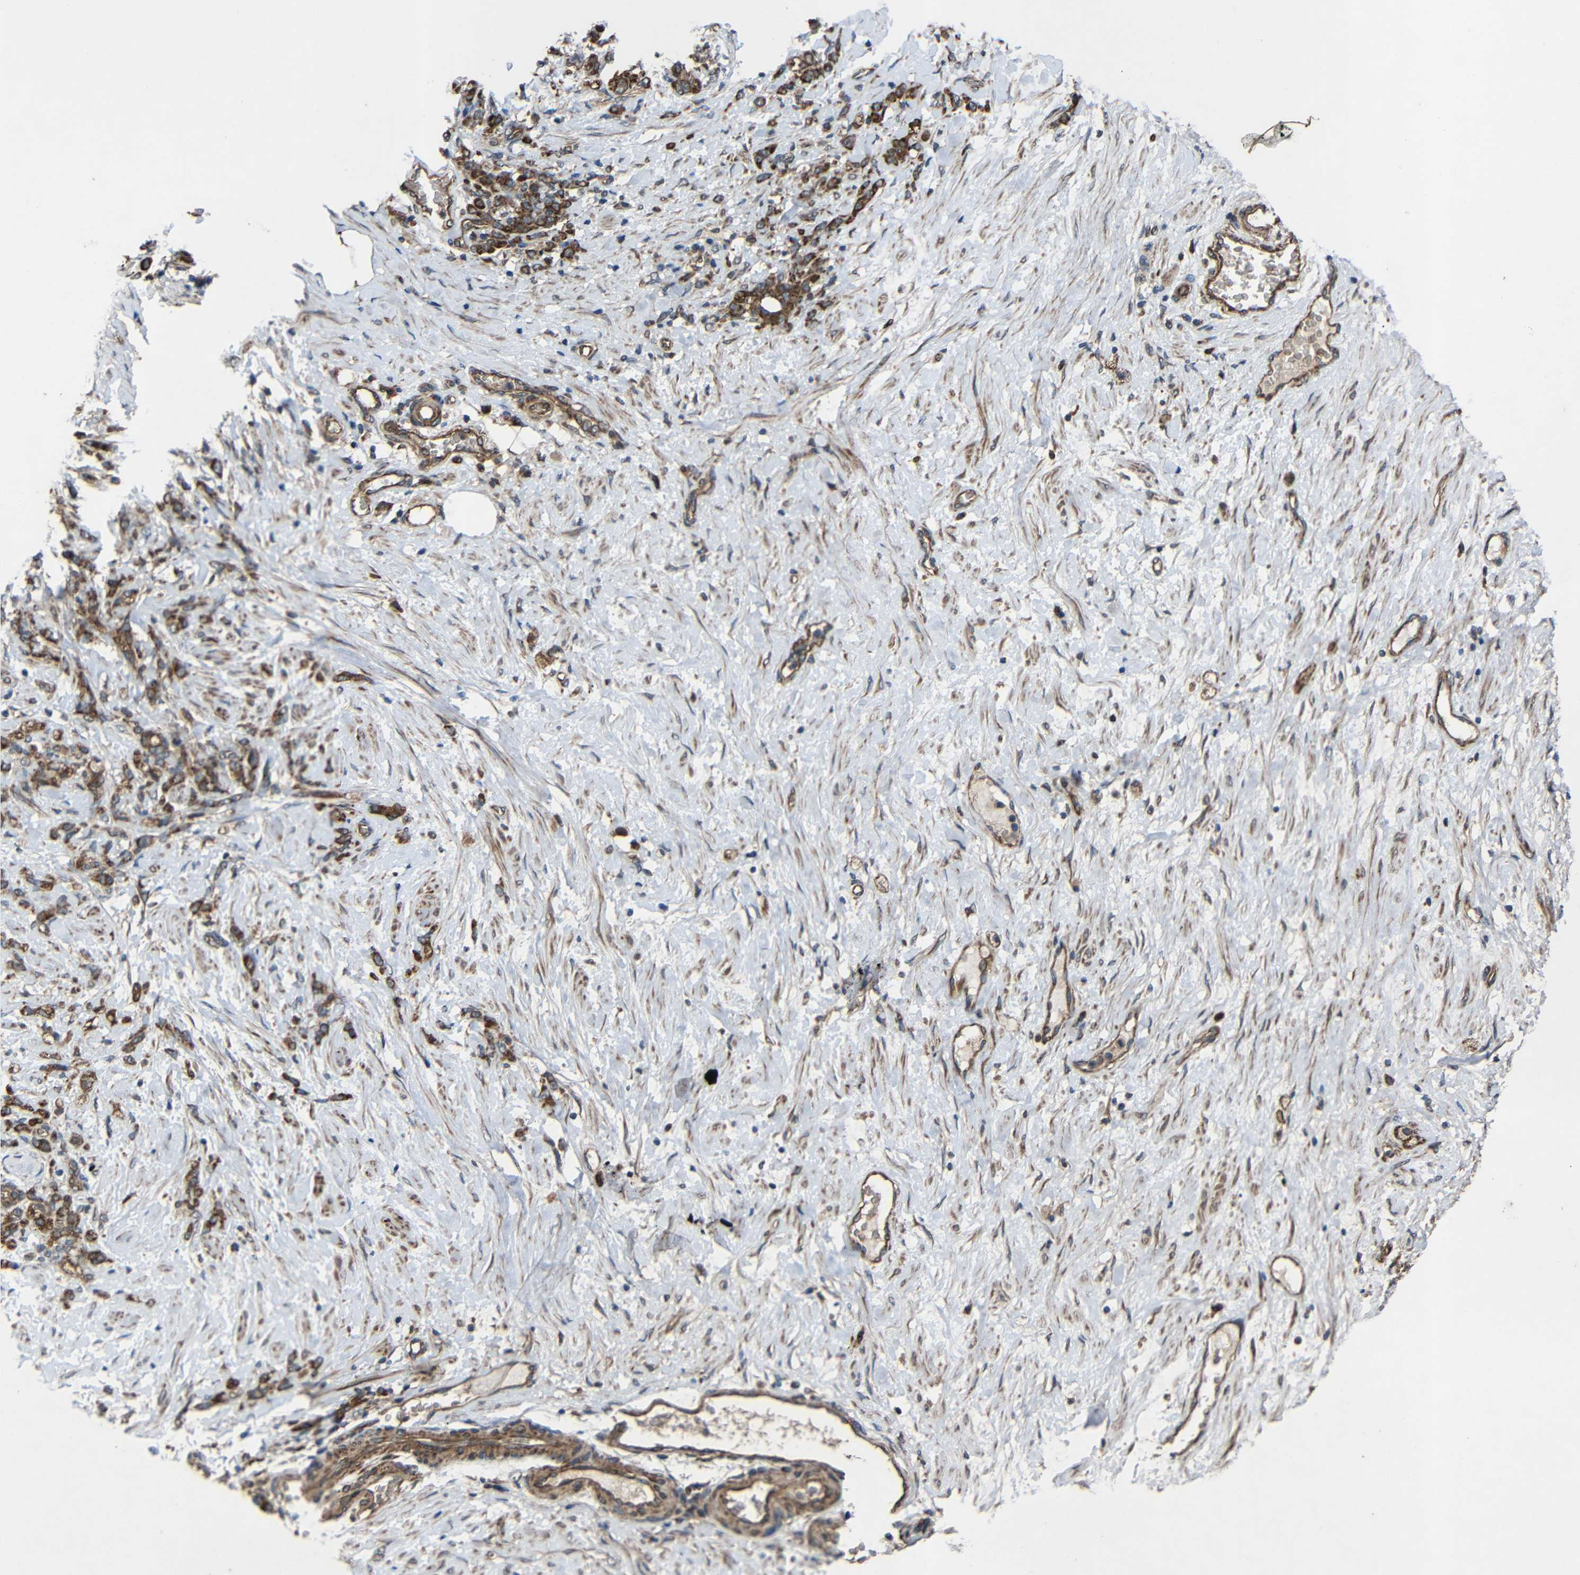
{"staining": {"intensity": "strong", "quantity": ">75%", "location": "cytoplasmic/membranous"}, "tissue": "stomach cancer", "cell_type": "Tumor cells", "image_type": "cancer", "snomed": [{"axis": "morphology", "description": "Adenocarcinoma, NOS"}, {"axis": "topography", "description": "Stomach"}], "caption": "Immunohistochemical staining of human stomach cancer shows high levels of strong cytoplasmic/membranous staining in about >75% of tumor cells.", "gene": "C1GALT1", "patient": {"sex": "male", "age": 82}}